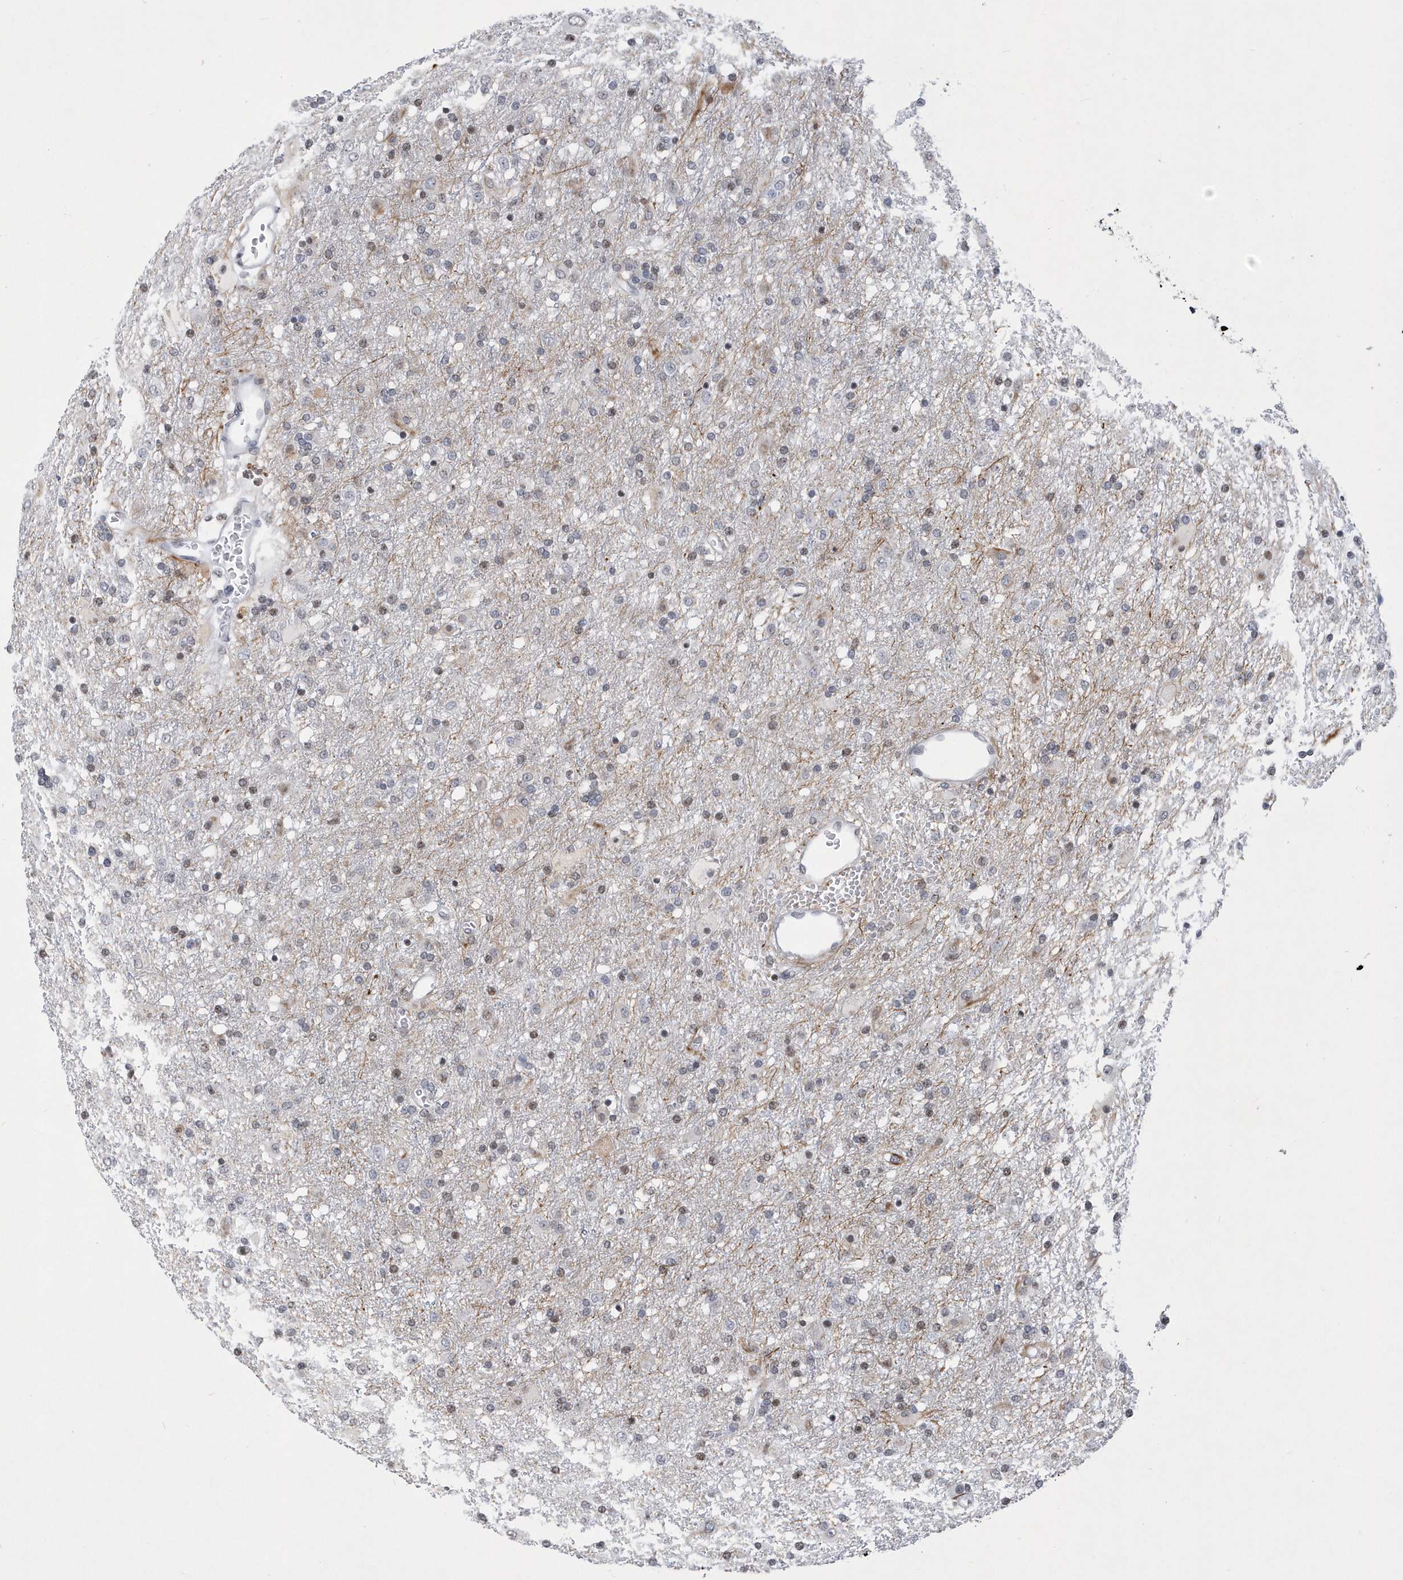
{"staining": {"intensity": "weak", "quantity": "<25%", "location": "nuclear"}, "tissue": "glioma", "cell_type": "Tumor cells", "image_type": "cancer", "snomed": [{"axis": "morphology", "description": "Glioma, malignant, Low grade"}, {"axis": "topography", "description": "Brain"}], "caption": "Tumor cells show no significant positivity in glioma.", "gene": "VWA5B2", "patient": {"sex": "male", "age": 65}}